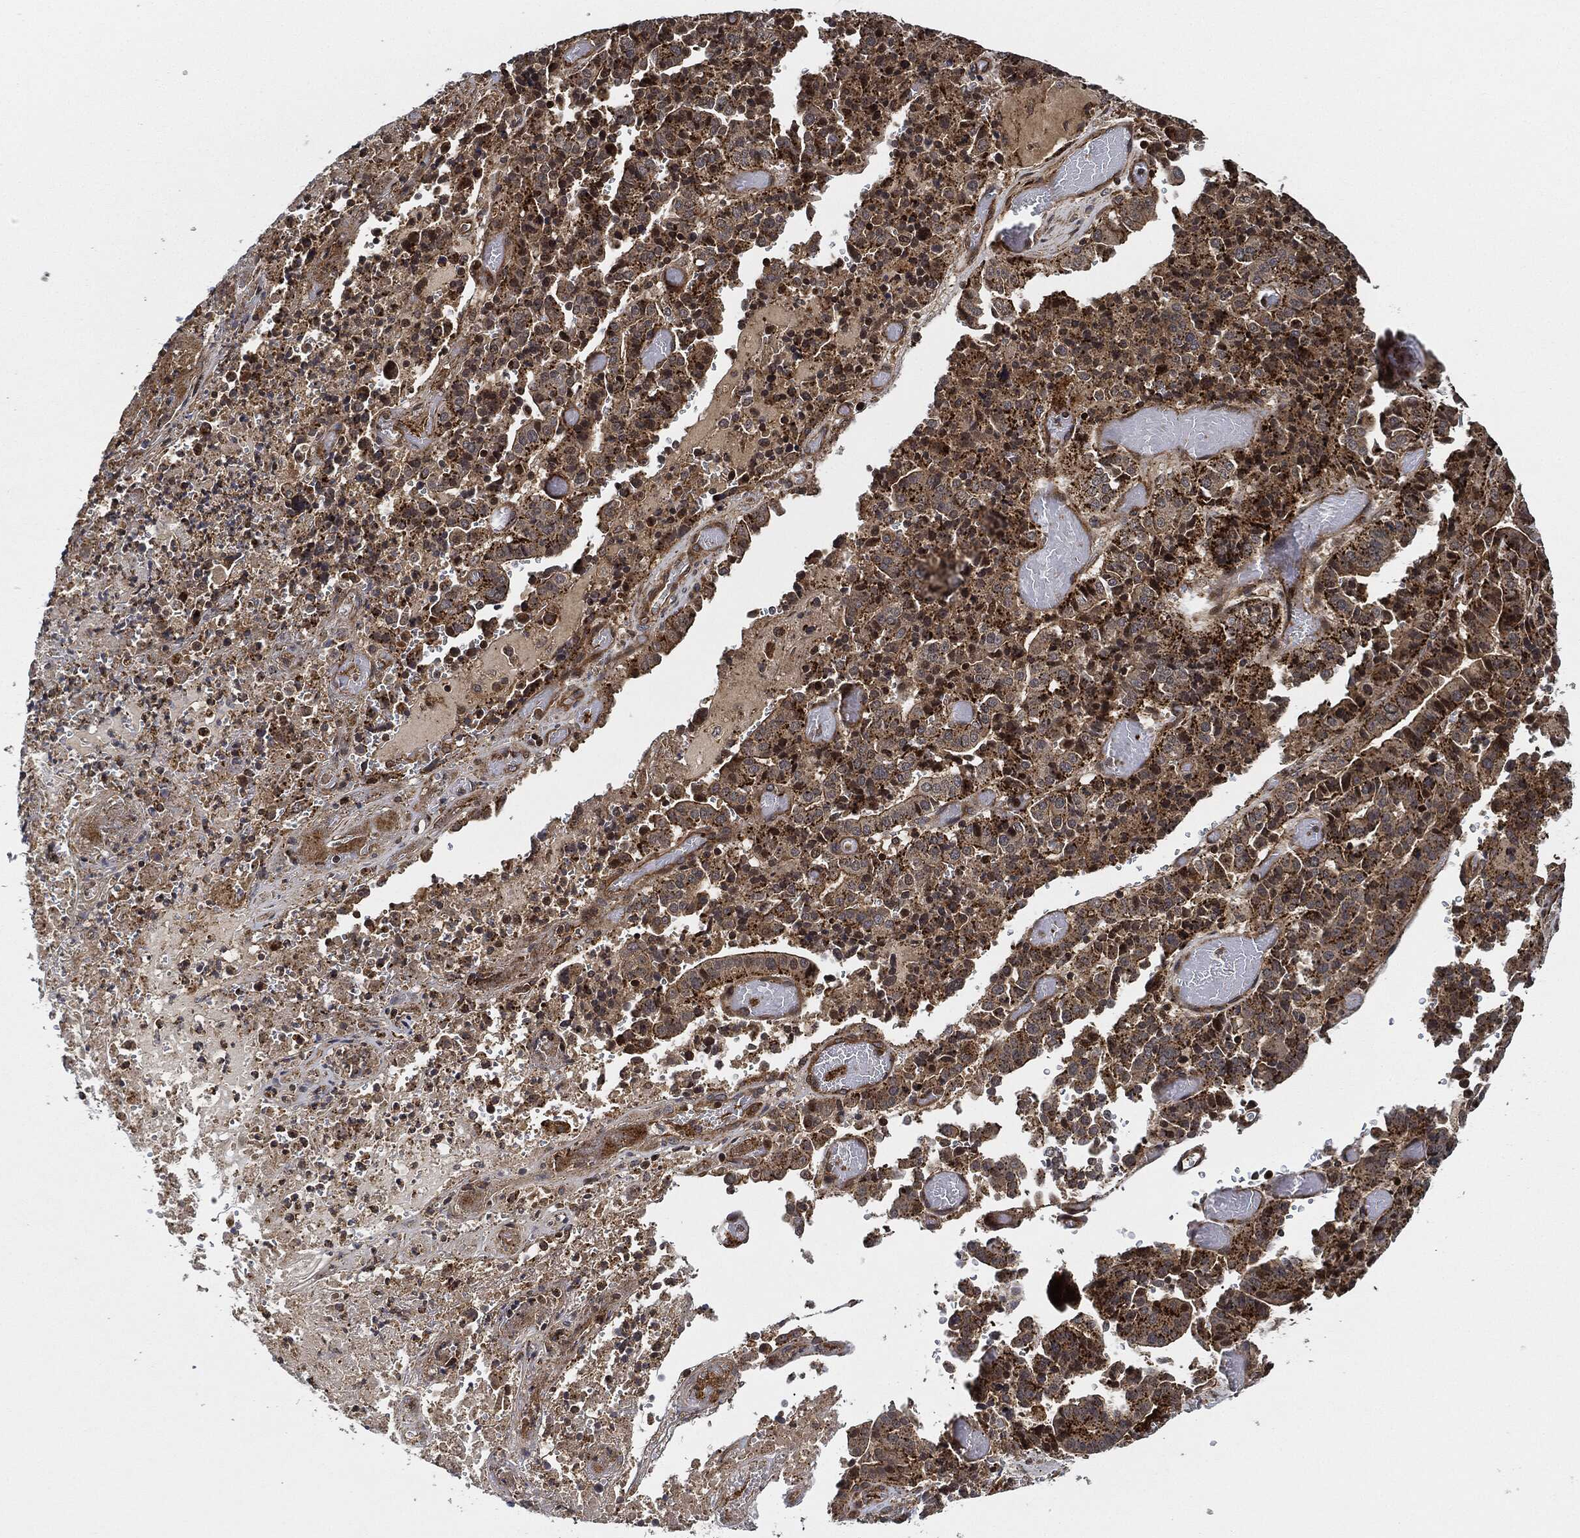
{"staining": {"intensity": "strong", "quantity": "25%-75%", "location": "cytoplasmic/membranous"}, "tissue": "stomach cancer", "cell_type": "Tumor cells", "image_type": "cancer", "snomed": [{"axis": "morphology", "description": "Adenocarcinoma, NOS"}, {"axis": "topography", "description": "Stomach"}], "caption": "There is high levels of strong cytoplasmic/membranous staining in tumor cells of stomach cancer (adenocarcinoma), as demonstrated by immunohistochemical staining (brown color).", "gene": "MAP3K3", "patient": {"sex": "male", "age": 48}}